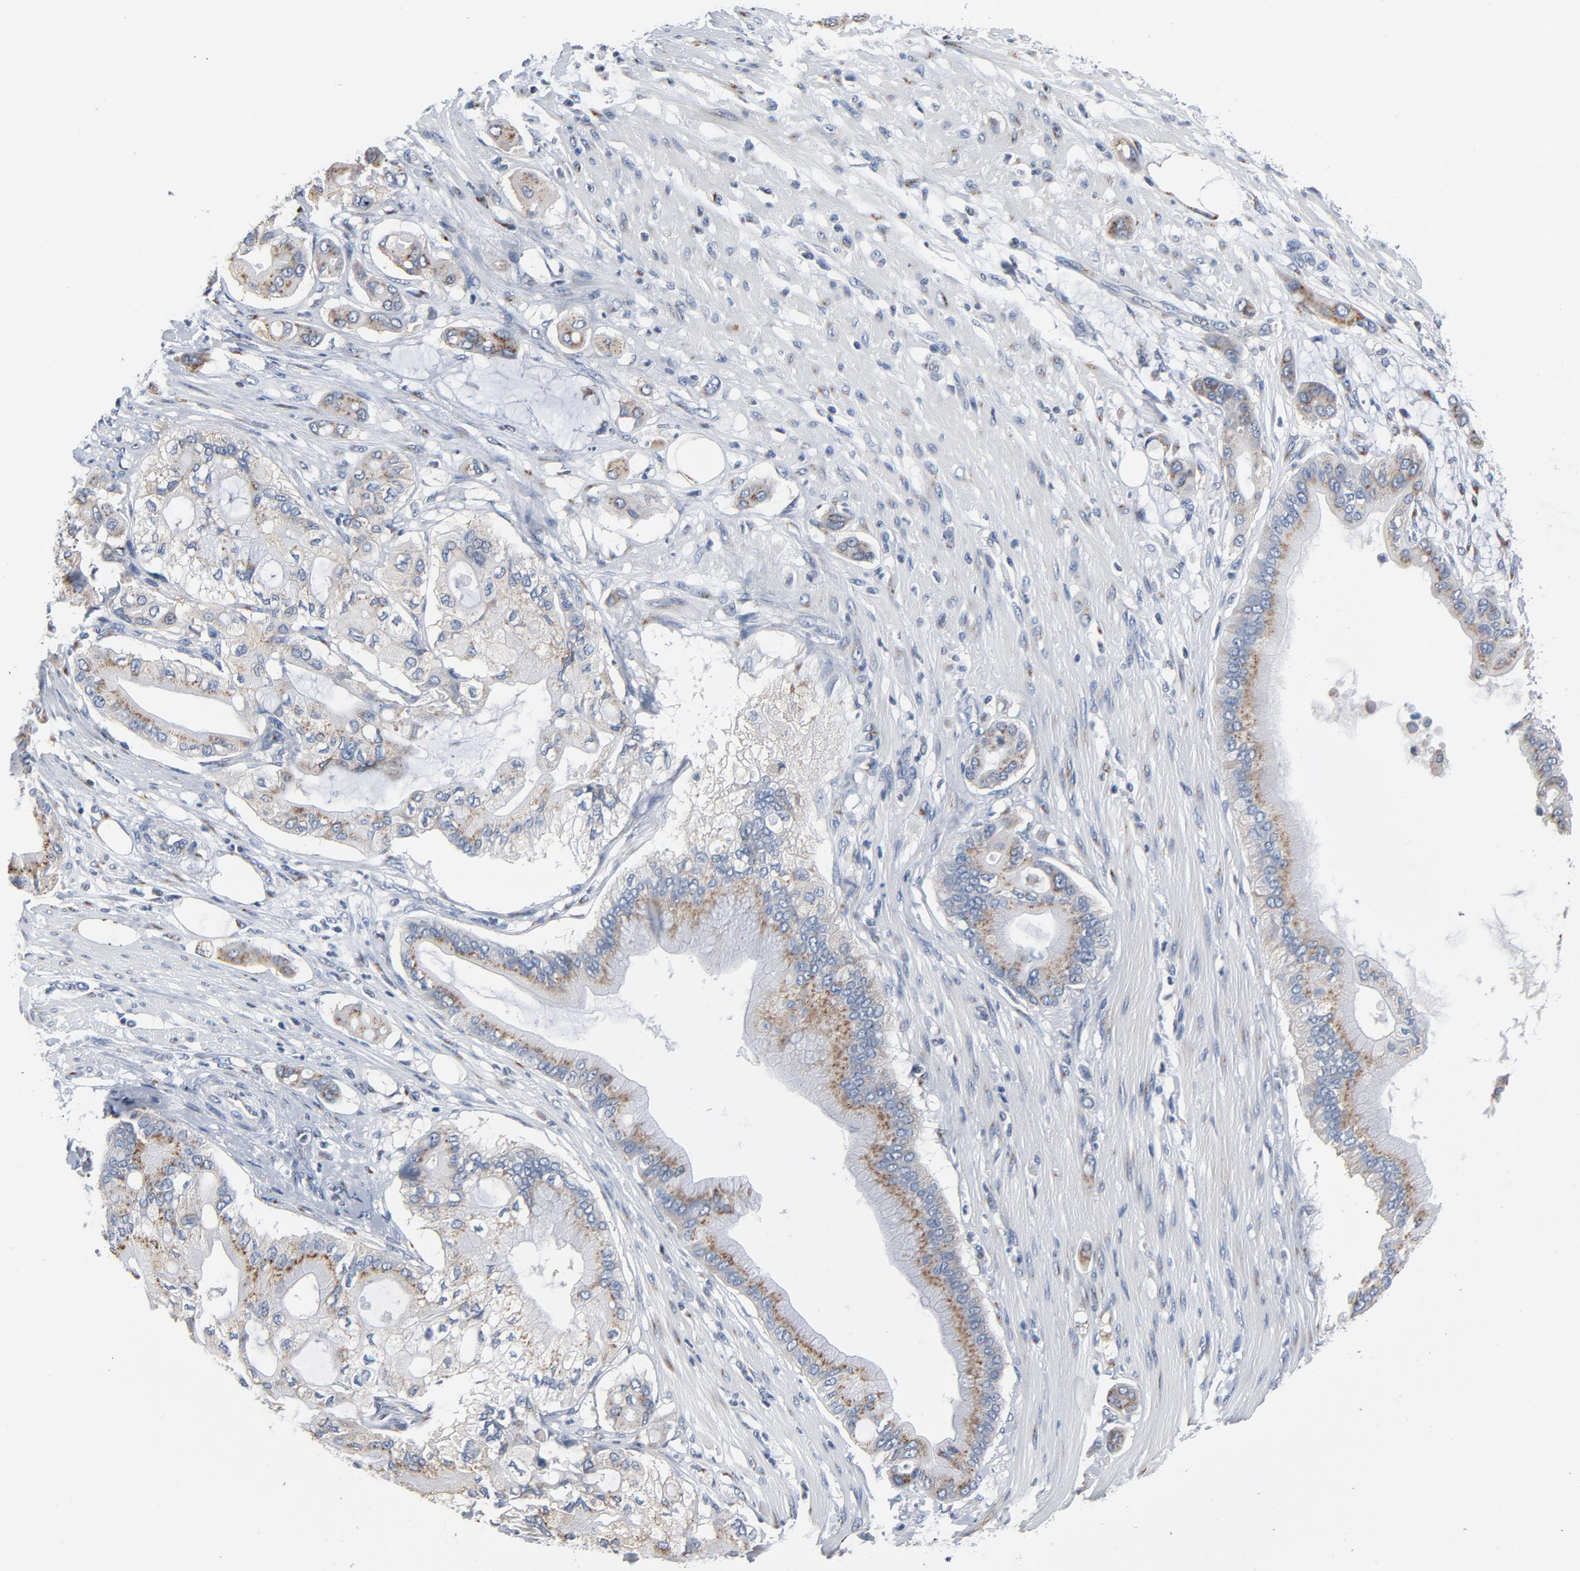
{"staining": {"intensity": "moderate", "quantity": ">75%", "location": "cytoplasmic/membranous"}, "tissue": "pancreatic cancer", "cell_type": "Tumor cells", "image_type": "cancer", "snomed": [{"axis": "morphology", "description": "Adenocarcinoma, NOS"}, {"axis": "morphology", "description": "Adenocarcinoma, metastatic, NOS"}, {"axis": "topography", "description": "Lymph node"}, {"axis": "topography", "description": "Pancreas"}, {"axis": "topography", "description": "Duodenum"}], "caption": "There is medium levels of moderate cytoplasmic/membranous positivity in tumor cells of adenocarcinoma (pancreatic), as demonstrated by immunohistochemical staining (brown color).", "gene": "YIPF6", "patient": {"sex": "female", "age": 64}}